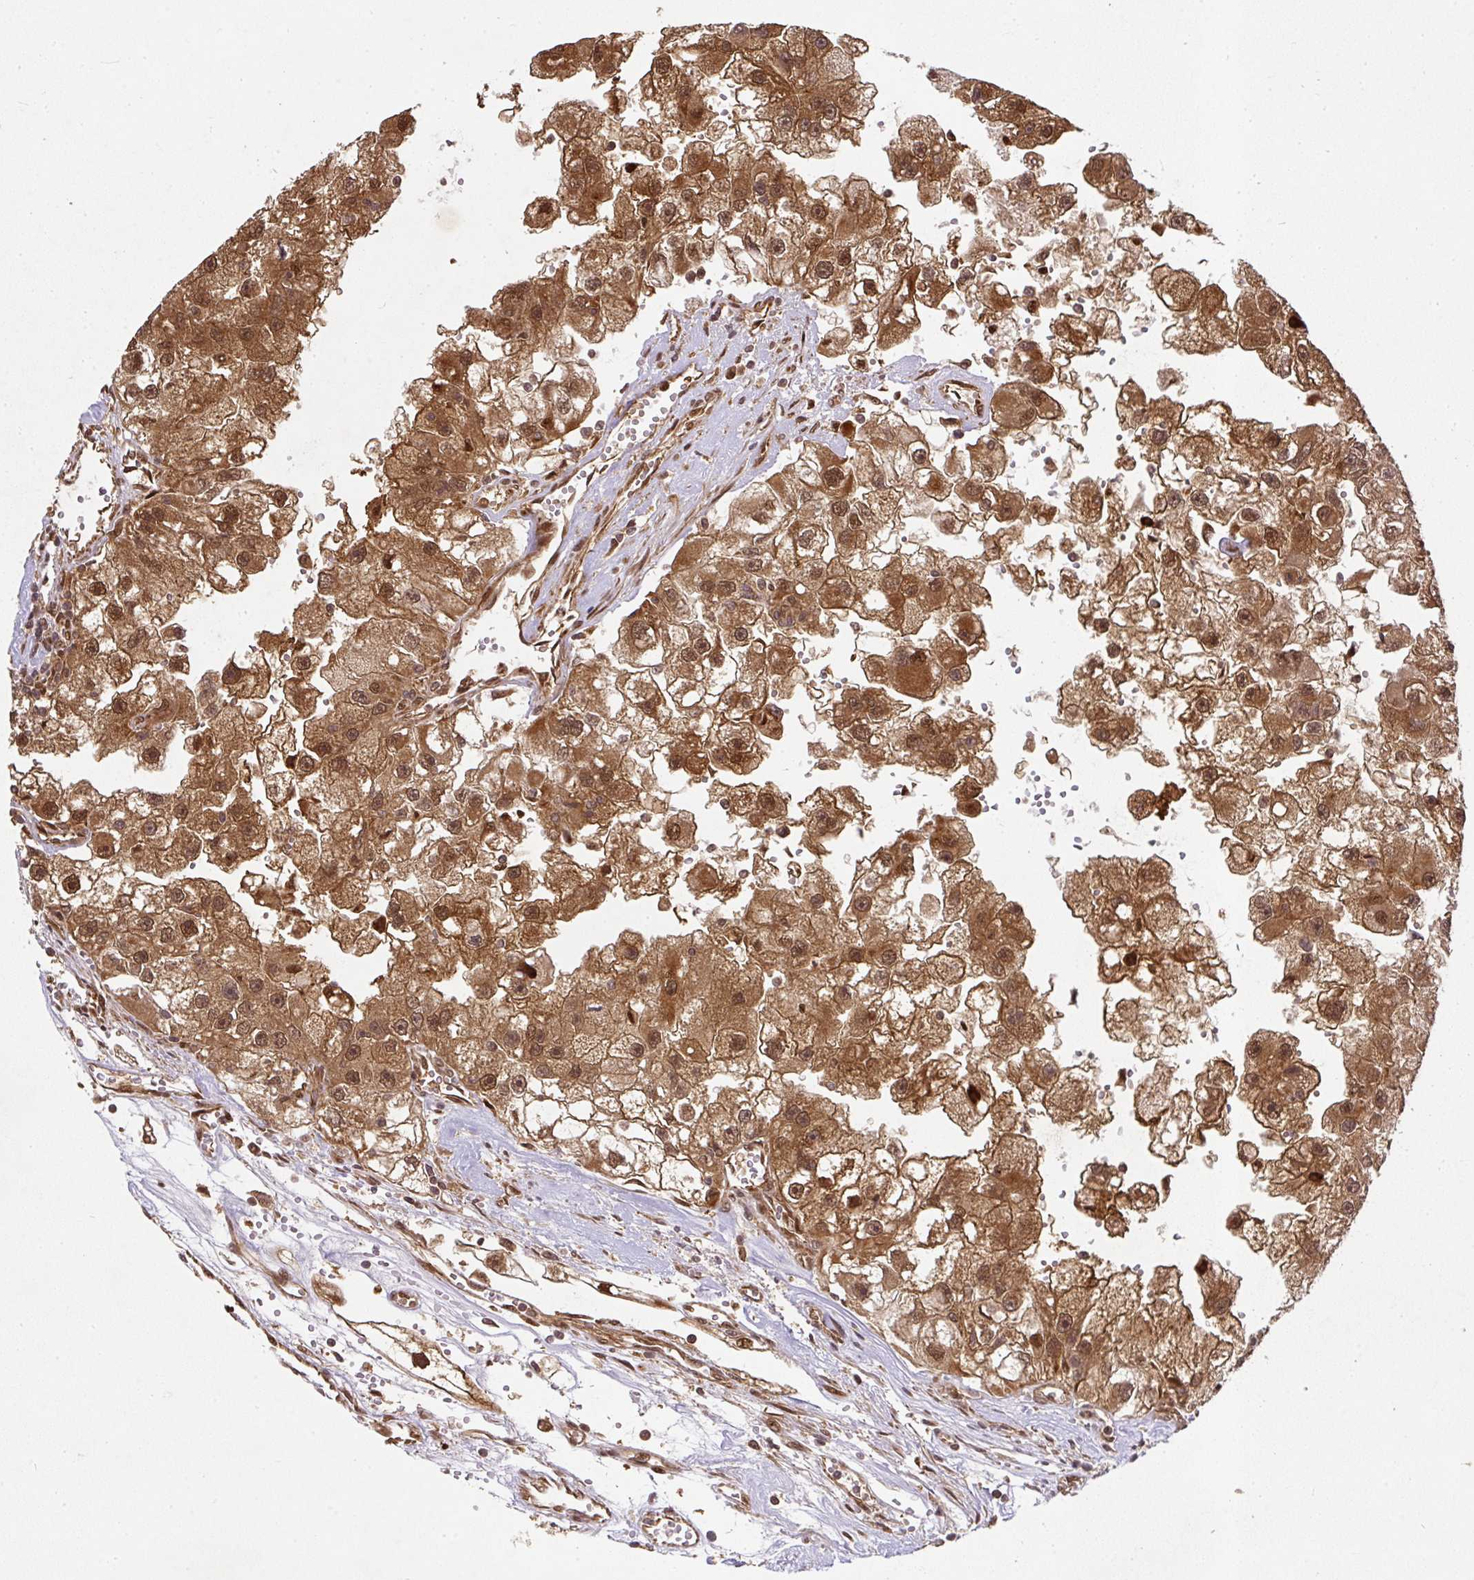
{"staining": {"intensity": "strong", "quantity": ">75%", "location": "cytoplasmic/membranous,nuclear"}, "tissue": "renal cancer", "cell_type": "Tumor cells", "image_type": "cancer", "snomed": [{"axis": "morphology", "description": "Adenocarcinoma, NOS"}, {"axis": "topography", "description": "Kidney"}], "caption": "Immunohistochemical staining of renal cancer displays strong cytoplasmic/membranous and nuclear protein positivity in approximately >75% of tumor cells.", "gene": "PSMD1", "patient": {"sex": "male", "age": 63}}